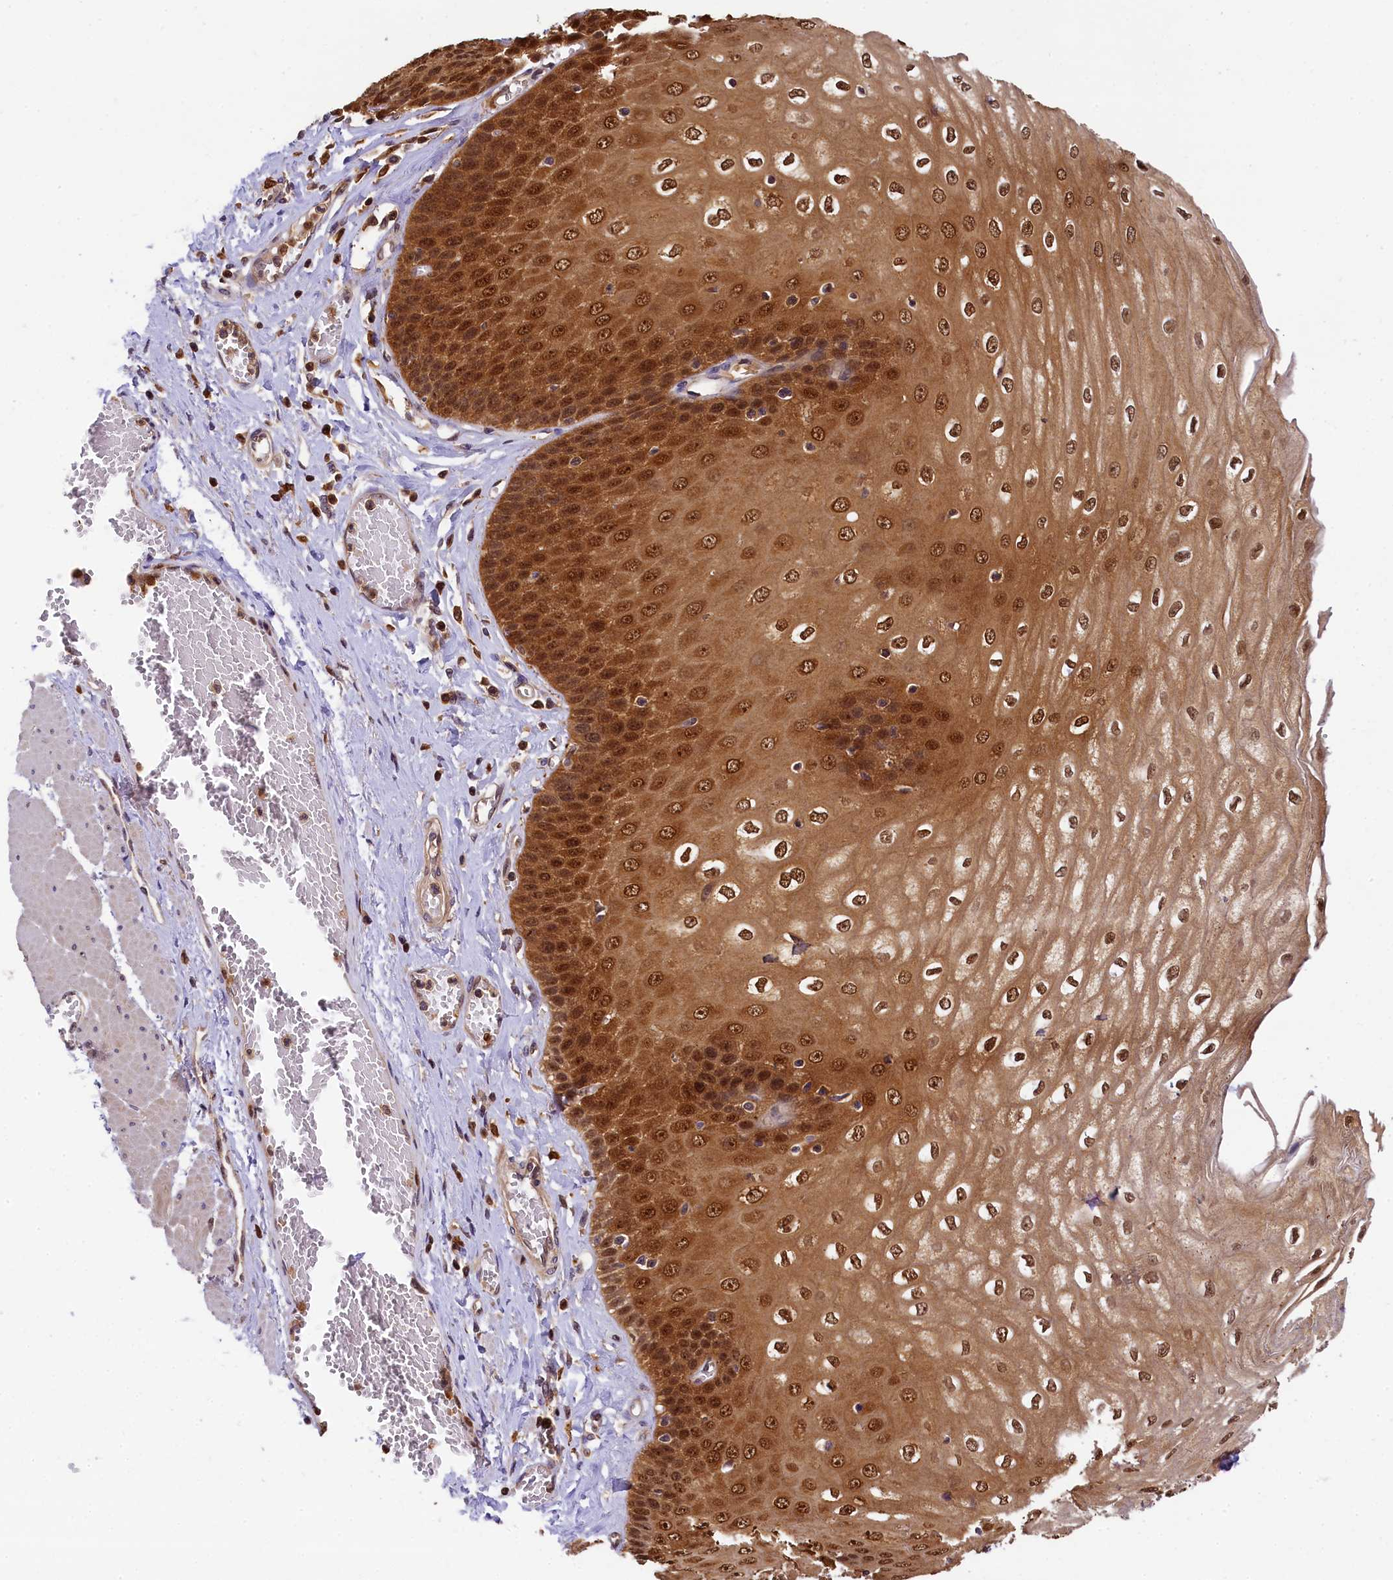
{"staining": {"intensity": "strong", "quantity": ">75%", "location": "cytoplasmic/membranous,nuclear"}, "tissue": "esophagus", "cell_type": "Squamous epithelial cells", "image_type": "normal", "snomed": [{"axis": "morphology", "description": "Normal tissue, NOS"}, {"axis": "topography", "description": "Esophagus"}], "caption": "IHC (DAB) staining of benign human esophagus reveals strong cytoplasmic/membranous,nuclear protein expression in approximately >75% of squamous epithelial cells.", "gene": "EIF6", "patient": {"sex": "male", "age": 60}}